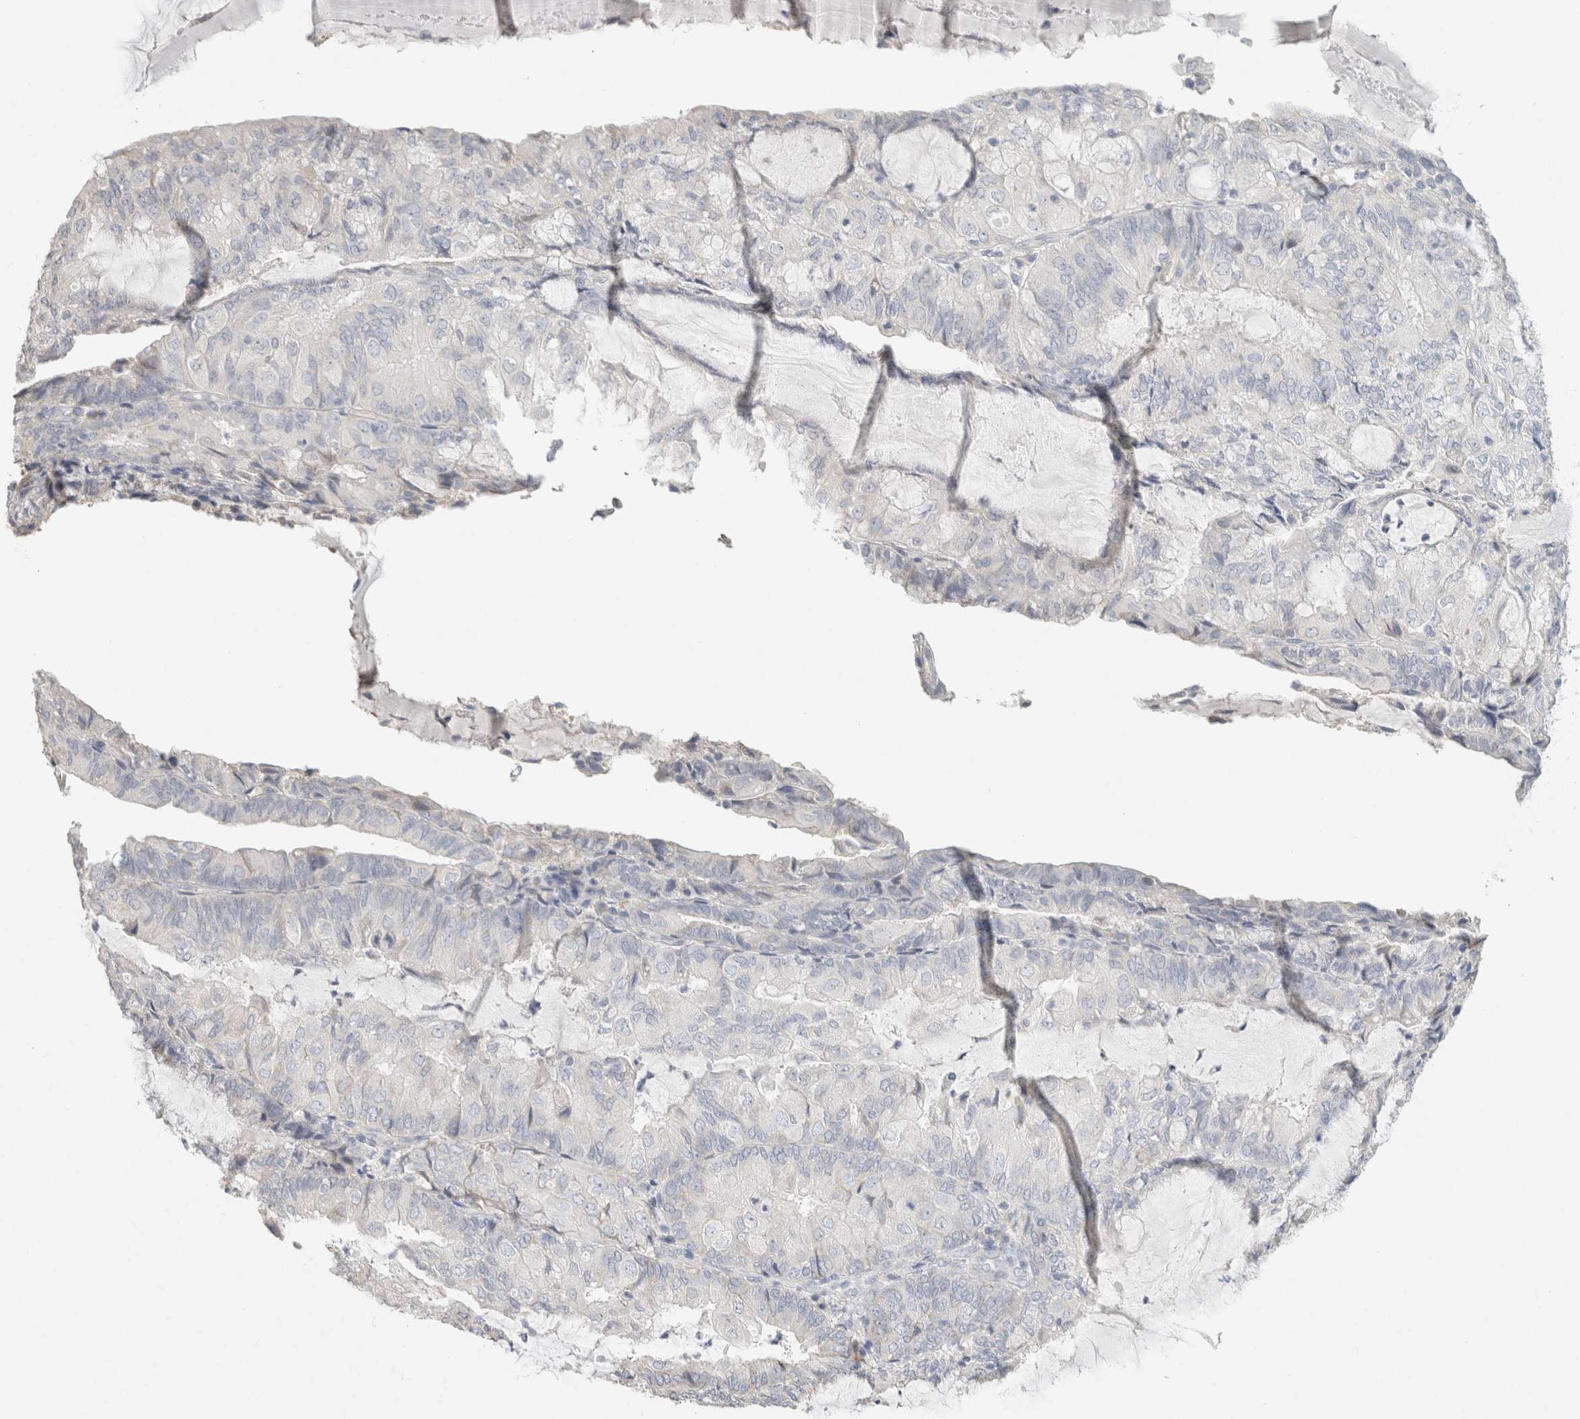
{"staining": {"intensity": "negative", "quantity": "none", "location": "none"}, "tissue": "endometrial cancer", "cell_type": "Tumor cells", "image_type": "cancer", "snomed": [{"axis": "morphology", "description": "Adenocarcinoma, NOS"}, {"axis": "topography", "description": "Endometrium"}], "caption": "An image of human adenocarcinoma (endometrial) is negative for staining in tumor cells.", "gene": "NEFM", "patient": {"sex": "female", "age": 81}}